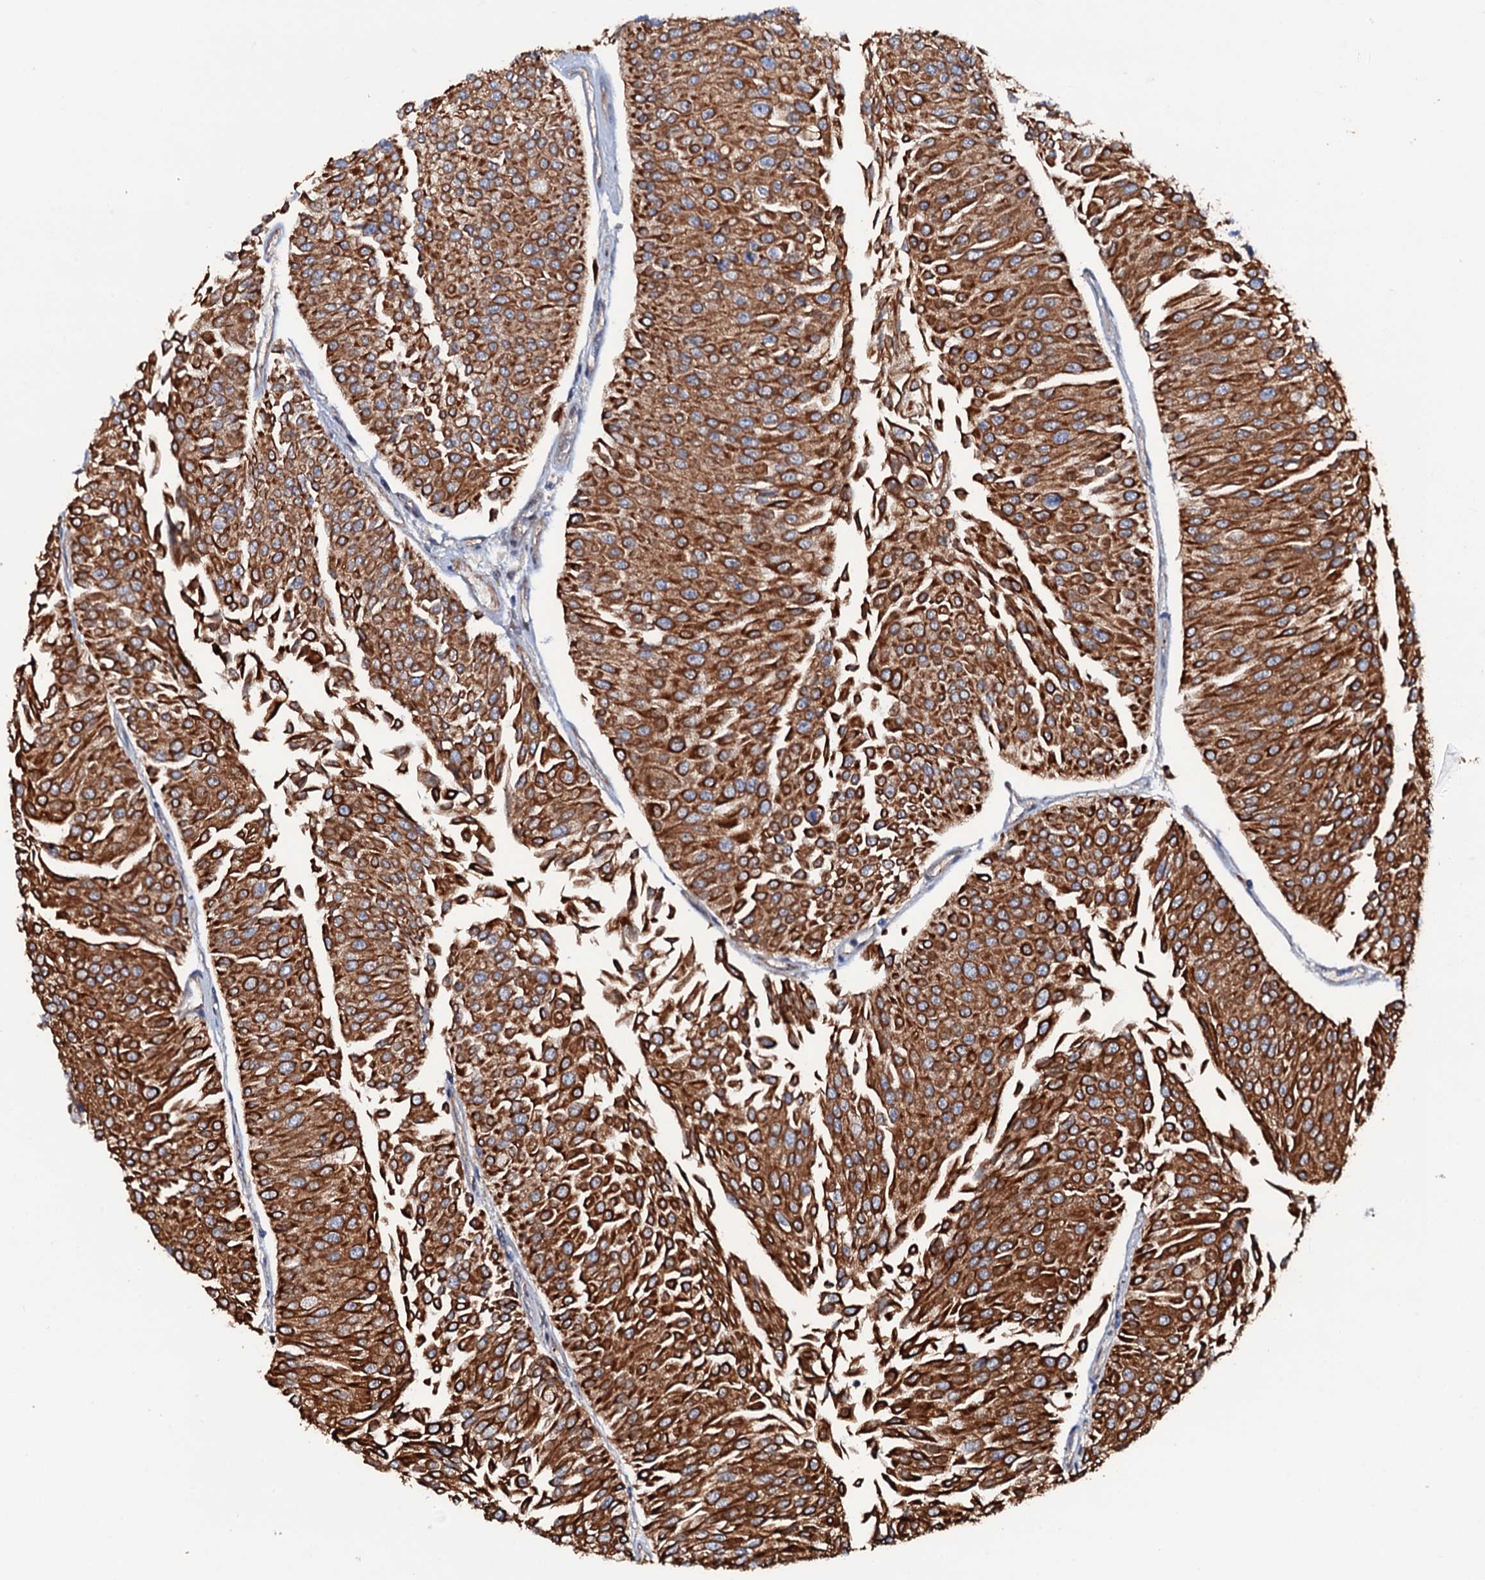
{"staining": {"intensity": "strong", "quantity": ">75%", "location": "cytoplasmic/membranous"}, "tissue": "urothelial cancer", "cell_type": "Tumor cells", "image_type": "cancer", "snomed": [{"axis": "morphology", "description": "Urothelial carcinoma, Low grade"}, {"axis": "topography", "description": "Urinary bladder"}], "caption": "Human urothelial cancer stained for a protein (brown) shows strong cytoplasmic/membranous positive expression in about >75% of tumor cells.", "gene": "NEK1", "patient": {"sex": "male", "age": 67}}